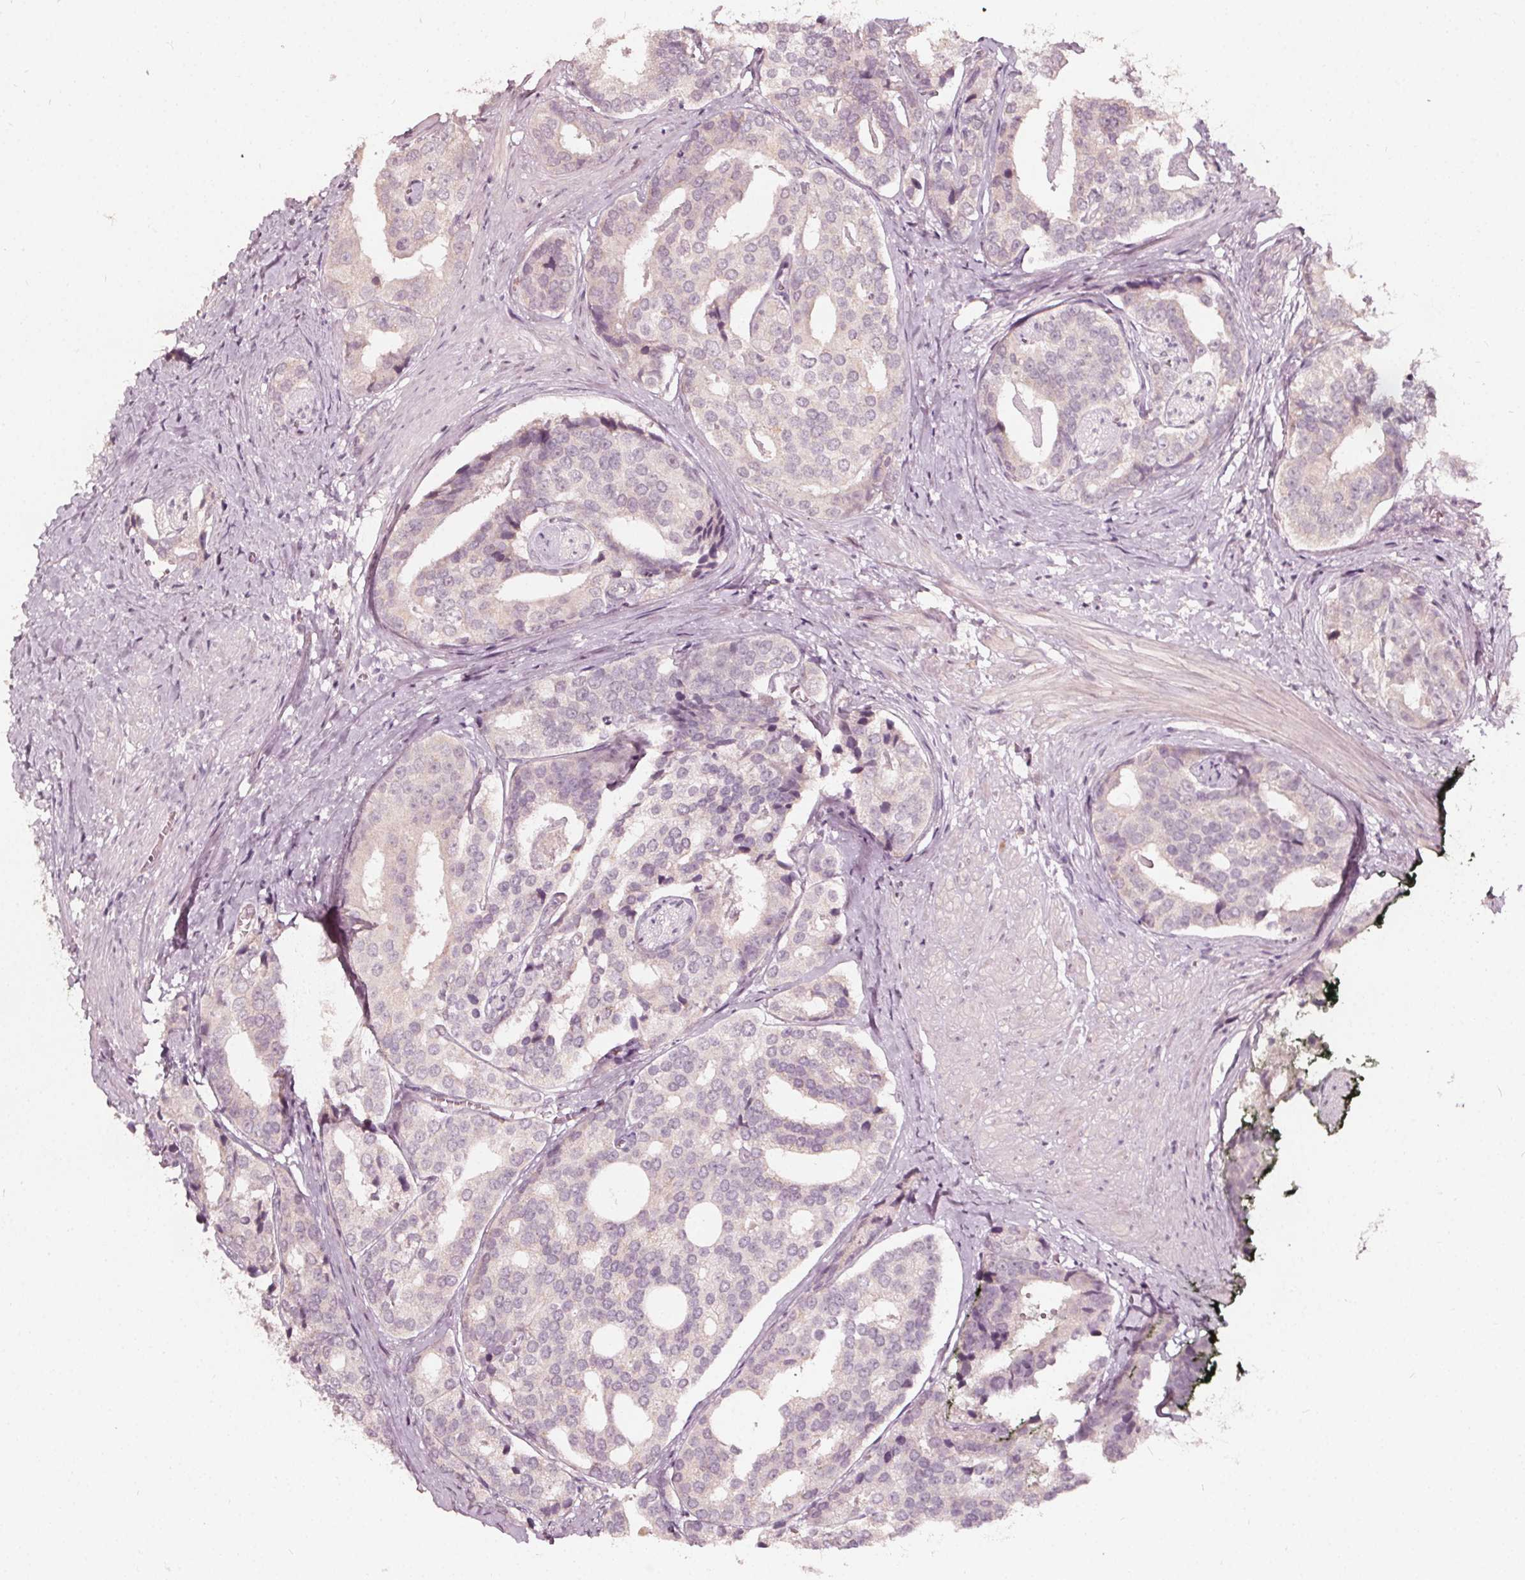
{"staining": {"intensity": "negative", "quantity": "none", "location": "none"}, "tissue": "prostate cancer", "cell_type": "Tumor cells", "image_type": "cancer", "snomed": [{"axis": "morphology", "description": "Adenocarcinoma, High grade"}, {"axis": "topography", "description": "Prostate"}], "caption": "Immunohistochemical staining of prostate cancer (adenocarcinoma (high-grade)) shows no significant expression in tumor cells.", "gene": "NPC1L1", "patient": {"sex": "male", "age": 71}}